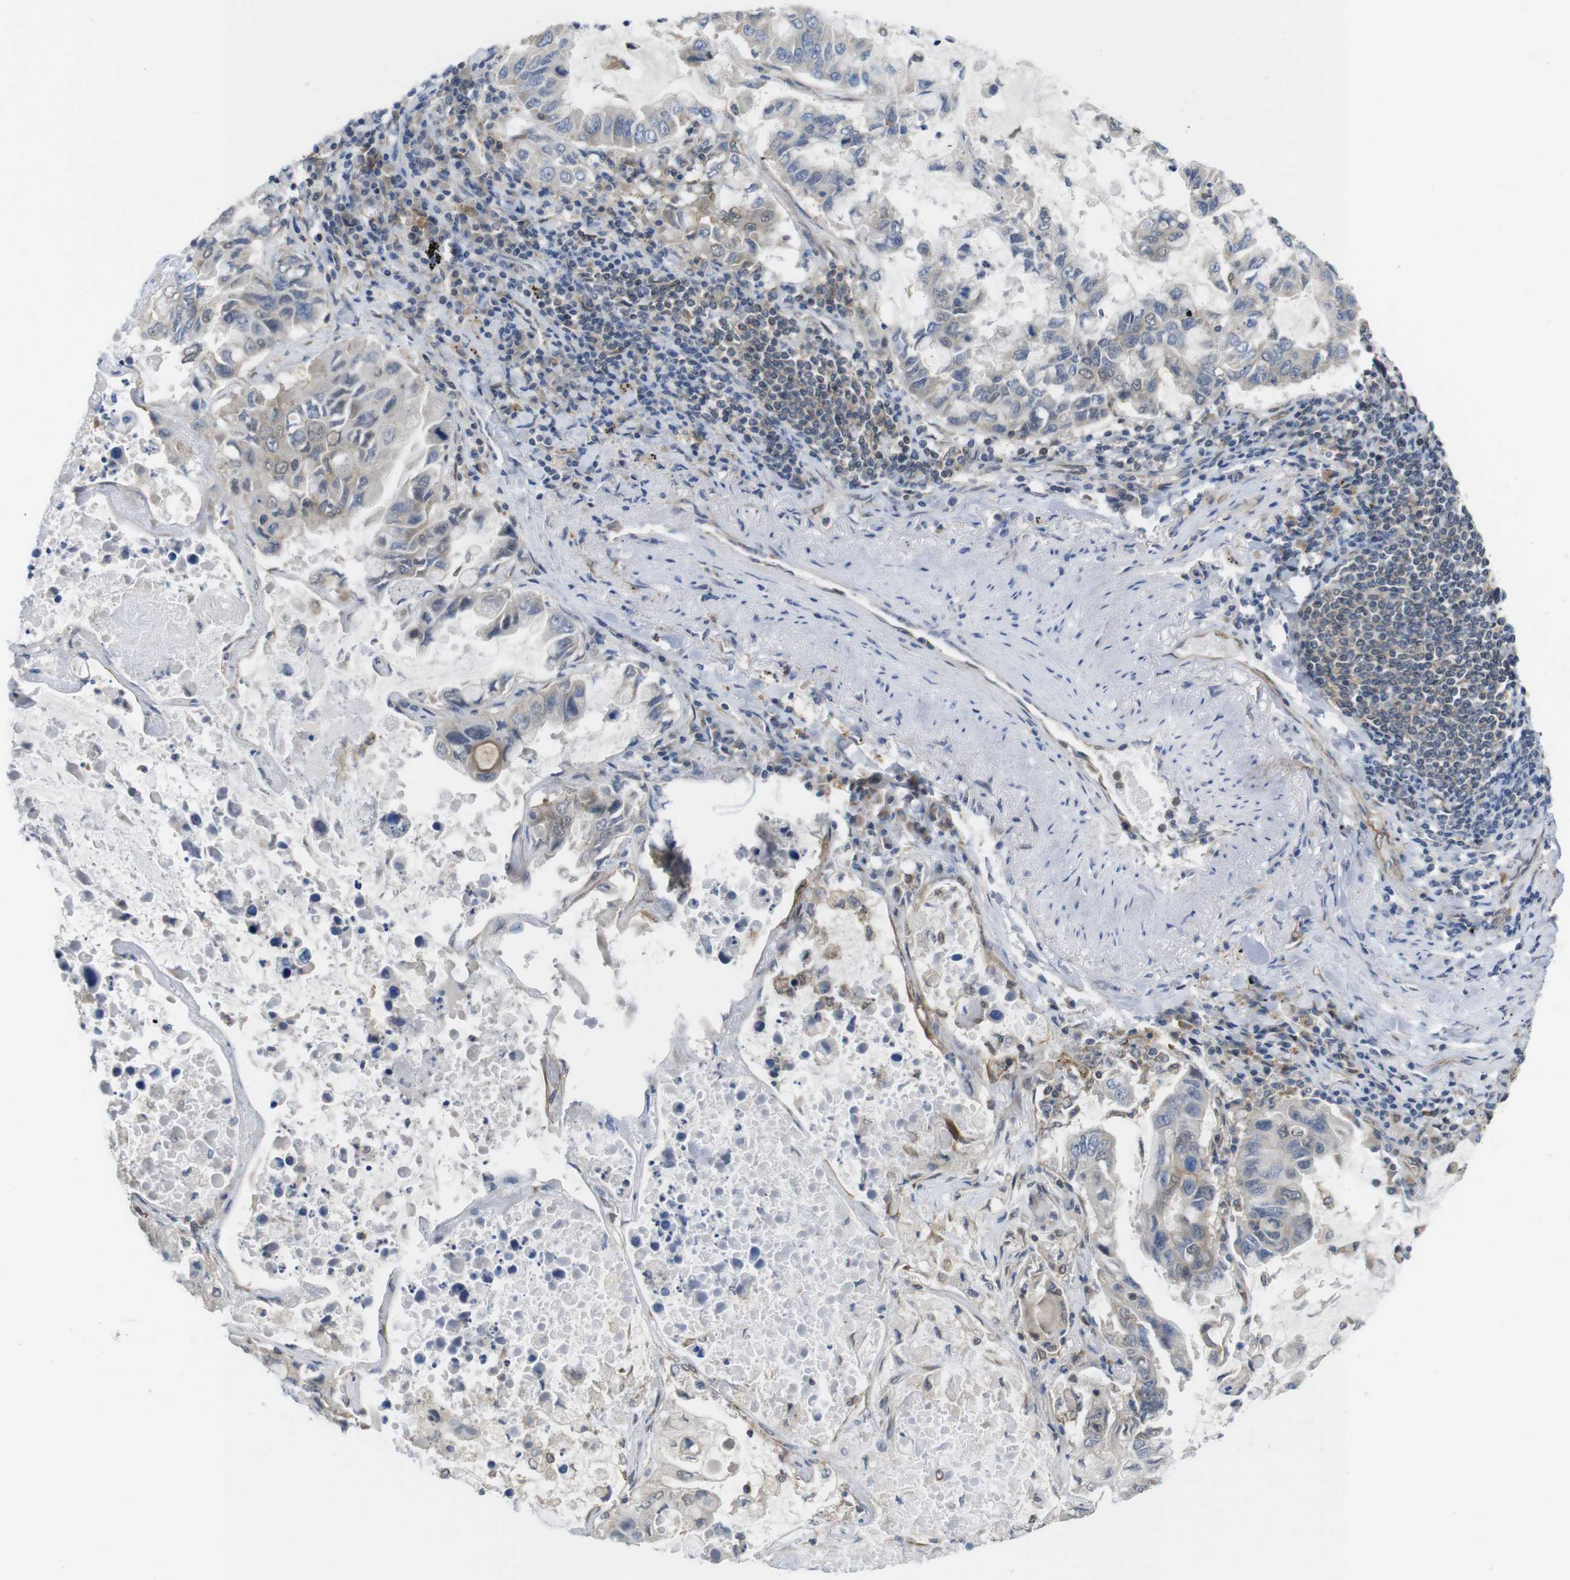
{"staining": {"intensity": "weak", "quantity": ">75%", "location": "cytoplasmic/membranous"}, "tissue": "lung cancer", "cell_type": "Tumor cells", "image_type": "cancer", "snomed": [{"axis": "morphology", "description": "Adenocarcinoma, NOS"}, {"axis": "topography", "description": "Lung"}], "caption": "Protein expression analysis of human adenocarcinoma (lung) reveals weak cytoplasmic/membranous positivity in about >75% of tumor cells.", "gene": "ZDHHC5", "patient": {"sex": "male", "age": 64}}